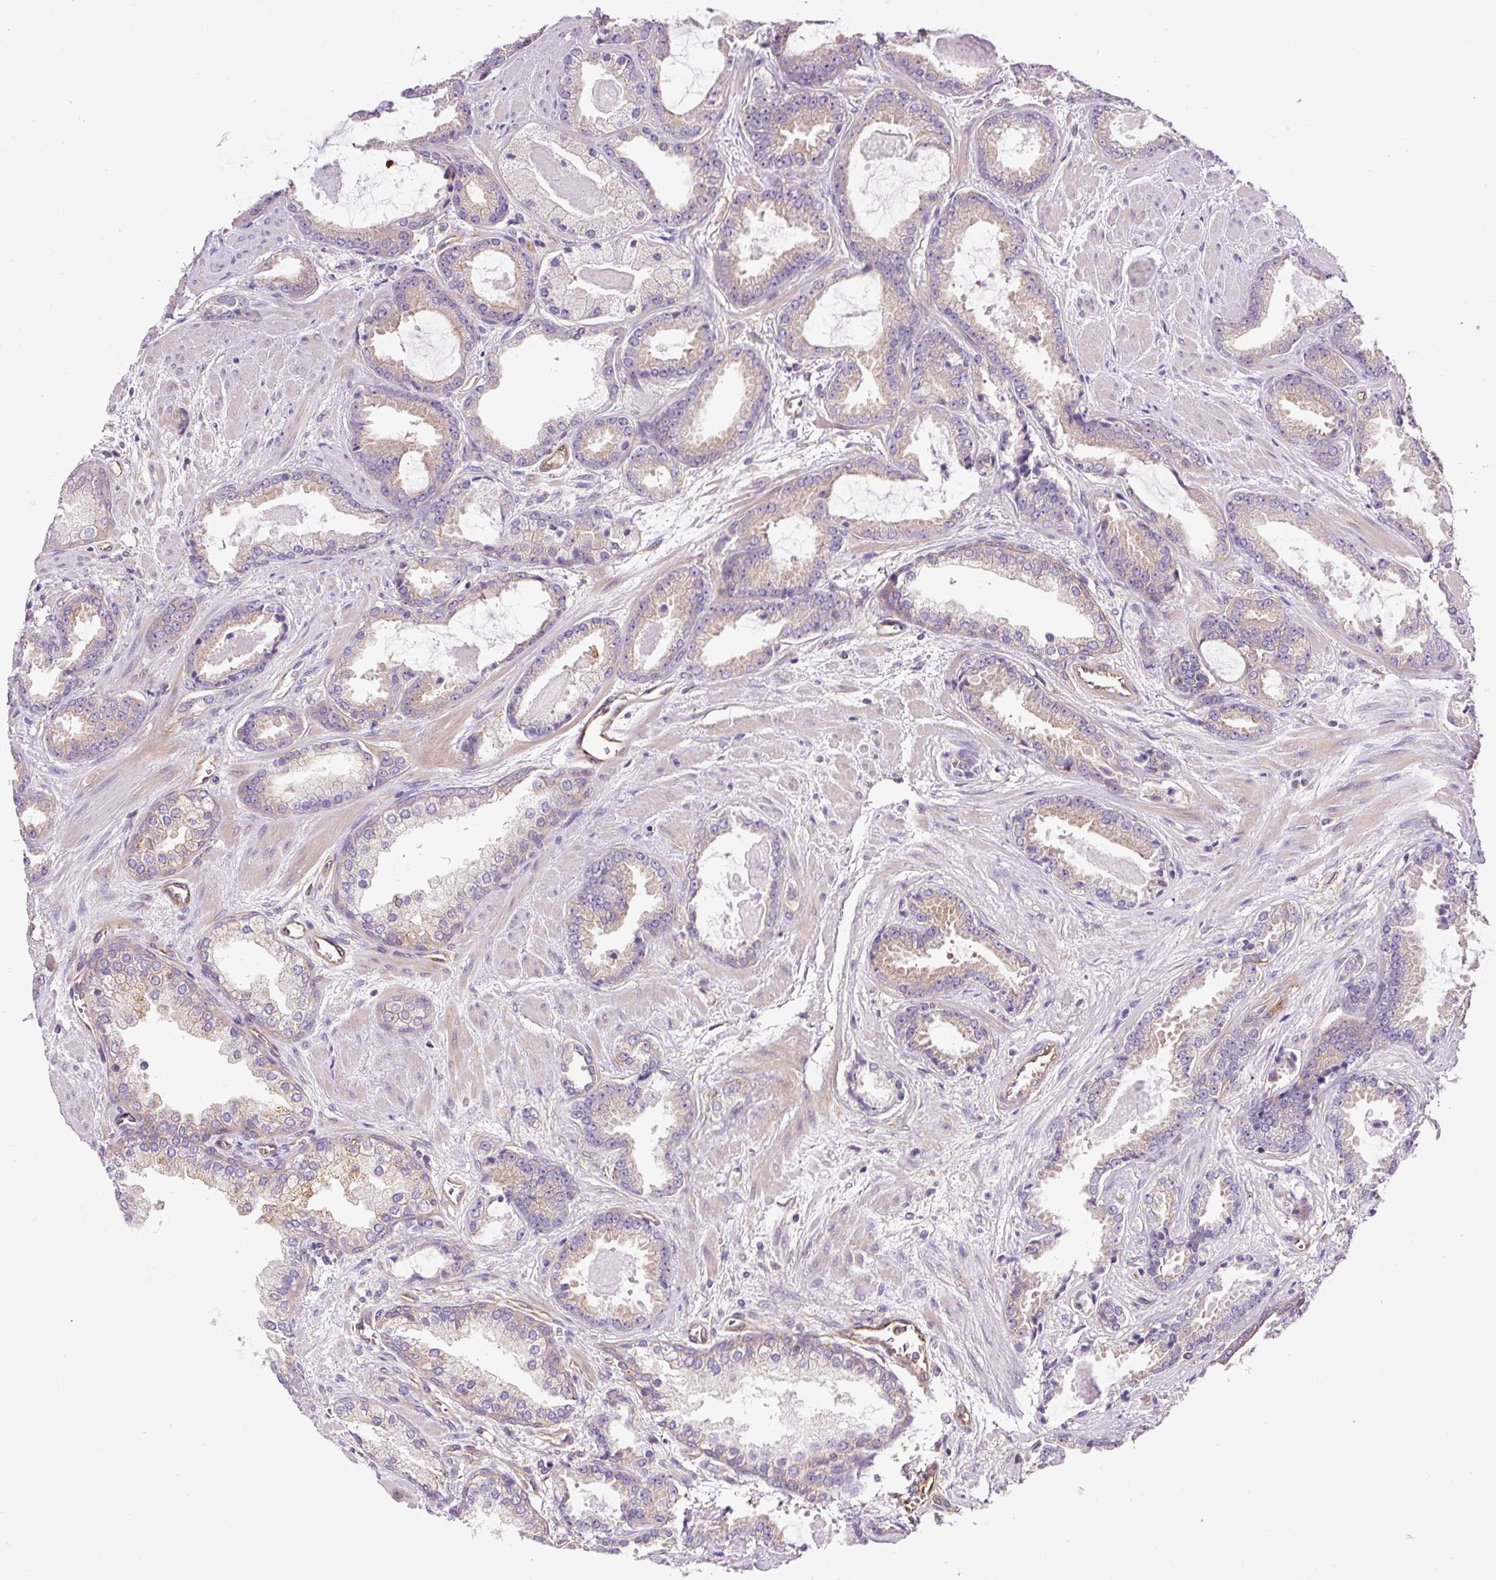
{"staining": {"intensity": "moderate", "quantity": "<25%", "location": "cytoplasmic/membranous"}, "tissue": "prostate cancer", "cell_type": "Tumor cells", "image_type": "cancer", "snomed": [{"axis": "morphology", "description": "Adenocarcinoma, Low grade"}, {"axis": "topography", "description": "Prostate"}], "caption": "Human prostate adenocarcinoma (low-grade) stained for a protein (brown) shows moderate cytoplasmic/membranous positive positivity in about <25% of tumor cells.", "gene": "DCTN1", "patient": {"sex": "male", "age": 62}}